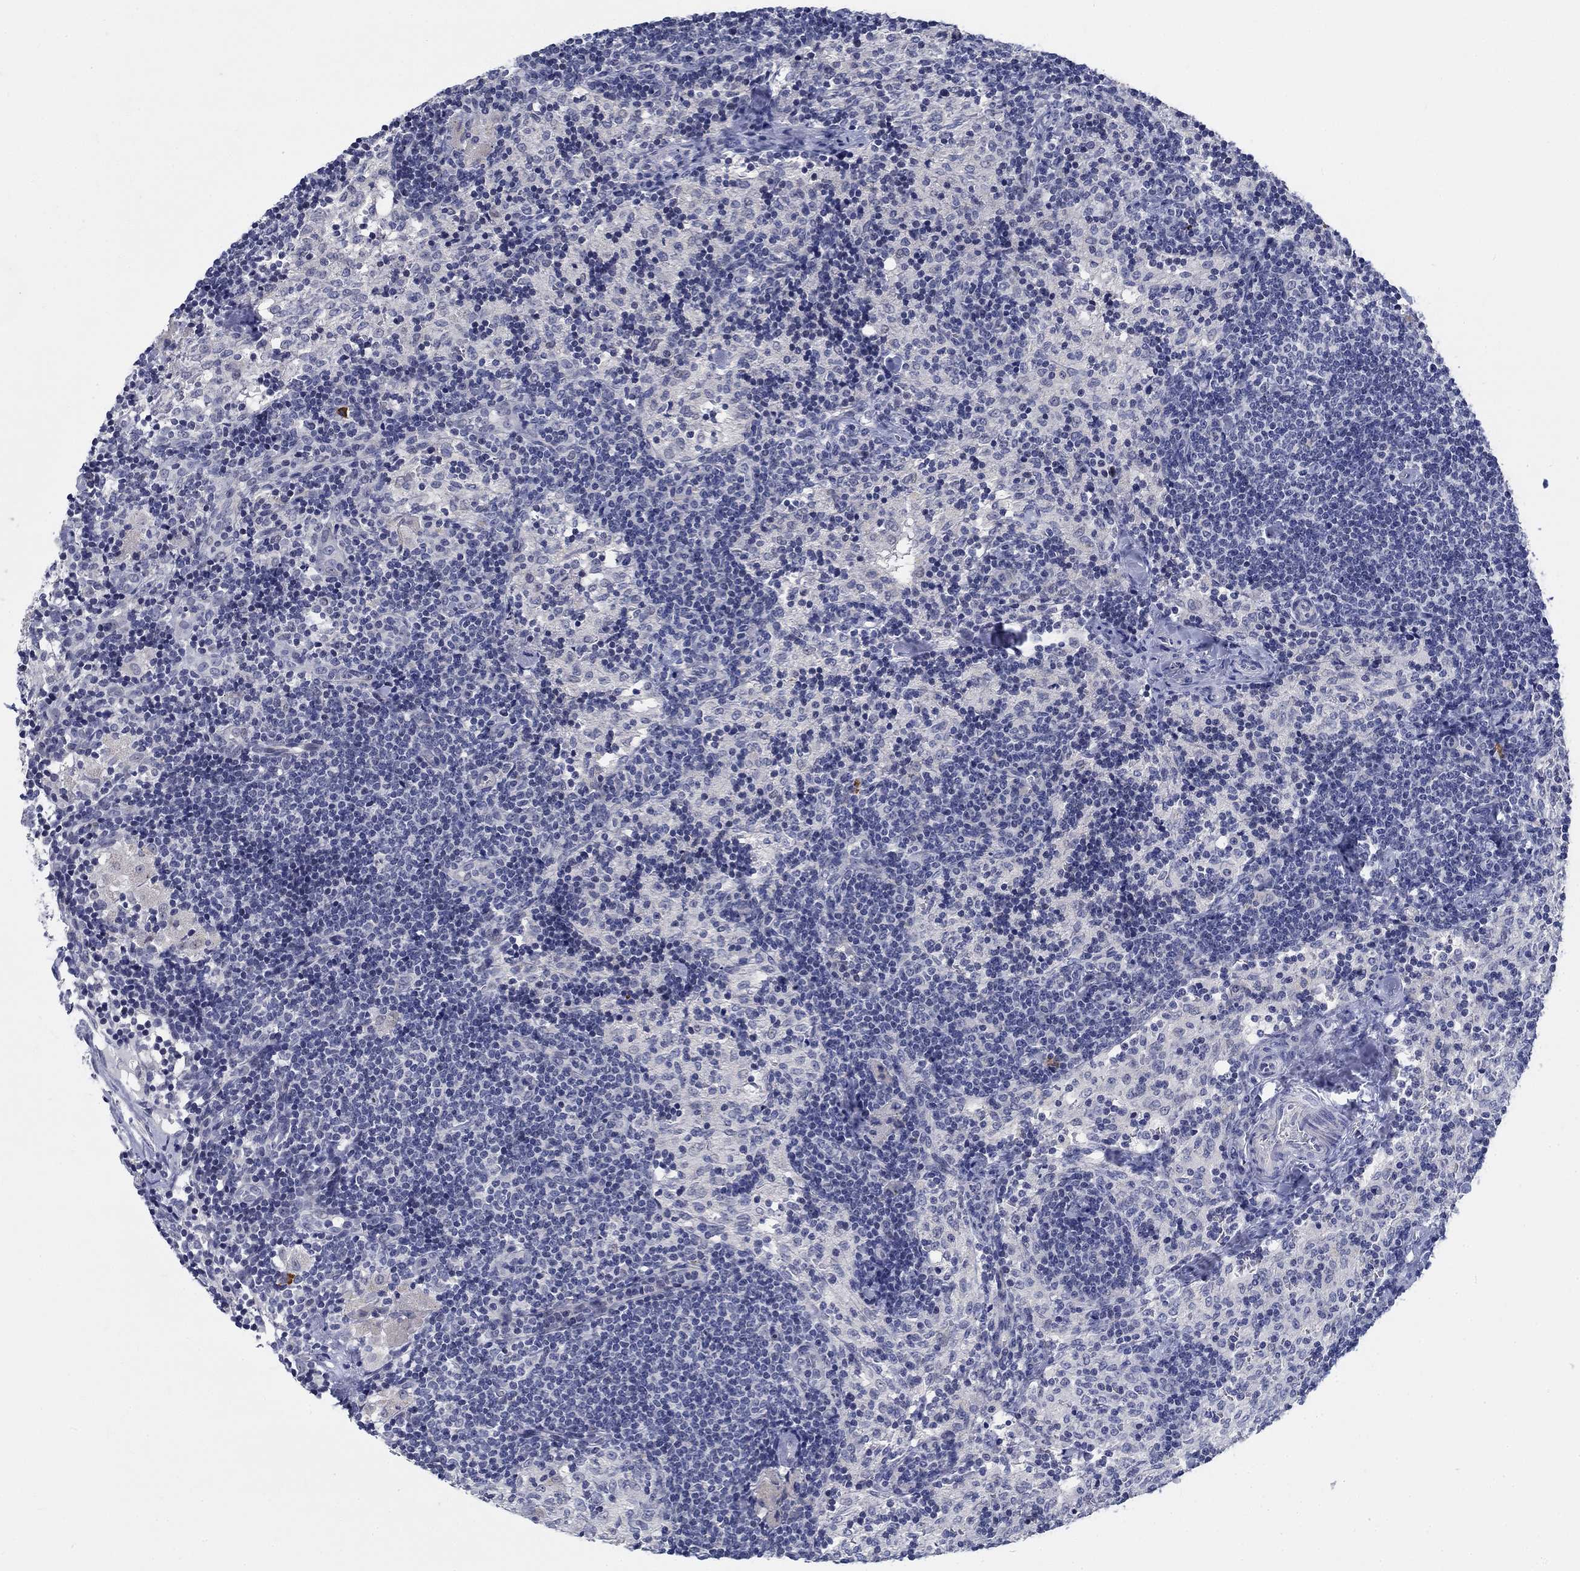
{"staining": {"intensity": "negative", "quantity": "none", "location": "none"}, "tissue": "lymph node", "cell_type": "Germinal center cells", "image_type": "normal", "snomed": [{"axis": "morphology", "description": "Normal tissue, NOS"}, {"axis": "topography", "description": "Lymph node"}], "caption": "IHC micrograph of unremarkable human lymph node stained for a protein (brown), which reveals no expression in germinal center cells.", "gene": "SMIM18", "patient": {"sex": "female", "age": 52}}